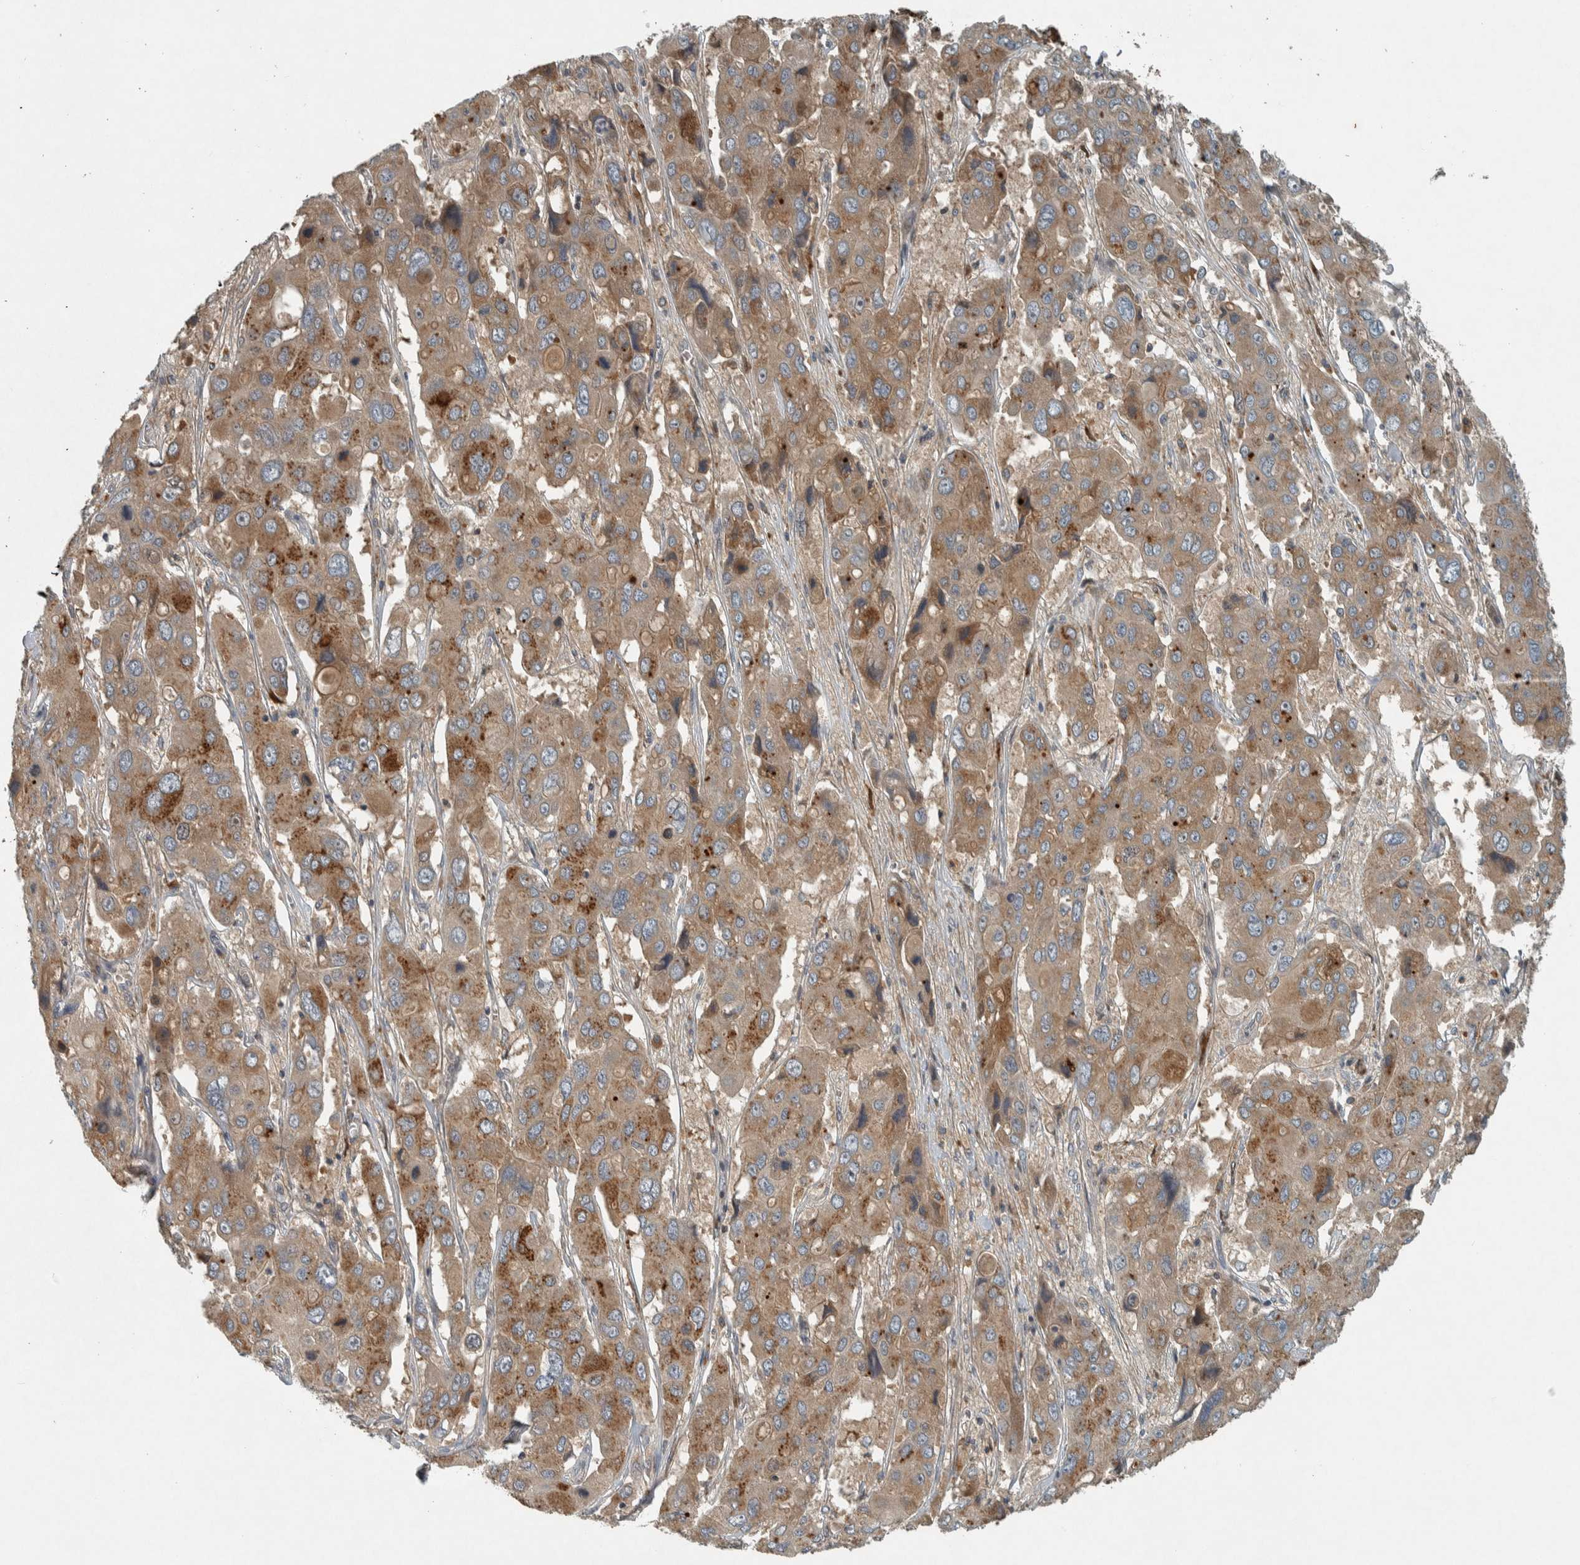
{"staining": {"intensity": "moderate", "quantity": ">75%", "location": "cytoplasmic/membranous"}, "tissue": "liver cancer", "cell_type": "Tumor cells", "image_type": "cancer", "snomed": [{"axis": "morphology", "description": "Cholangiocarcinoma"}, {"axis": "topography", "description": "Liver"}], "caption": "Liver cholangiocarcinoma tissue demonstrates moderate cytoplasmic/membranous staining in approximately >75% of tumor cells", "gene": "CLCN2", "patient": {"sex": "male", "age": 67}}